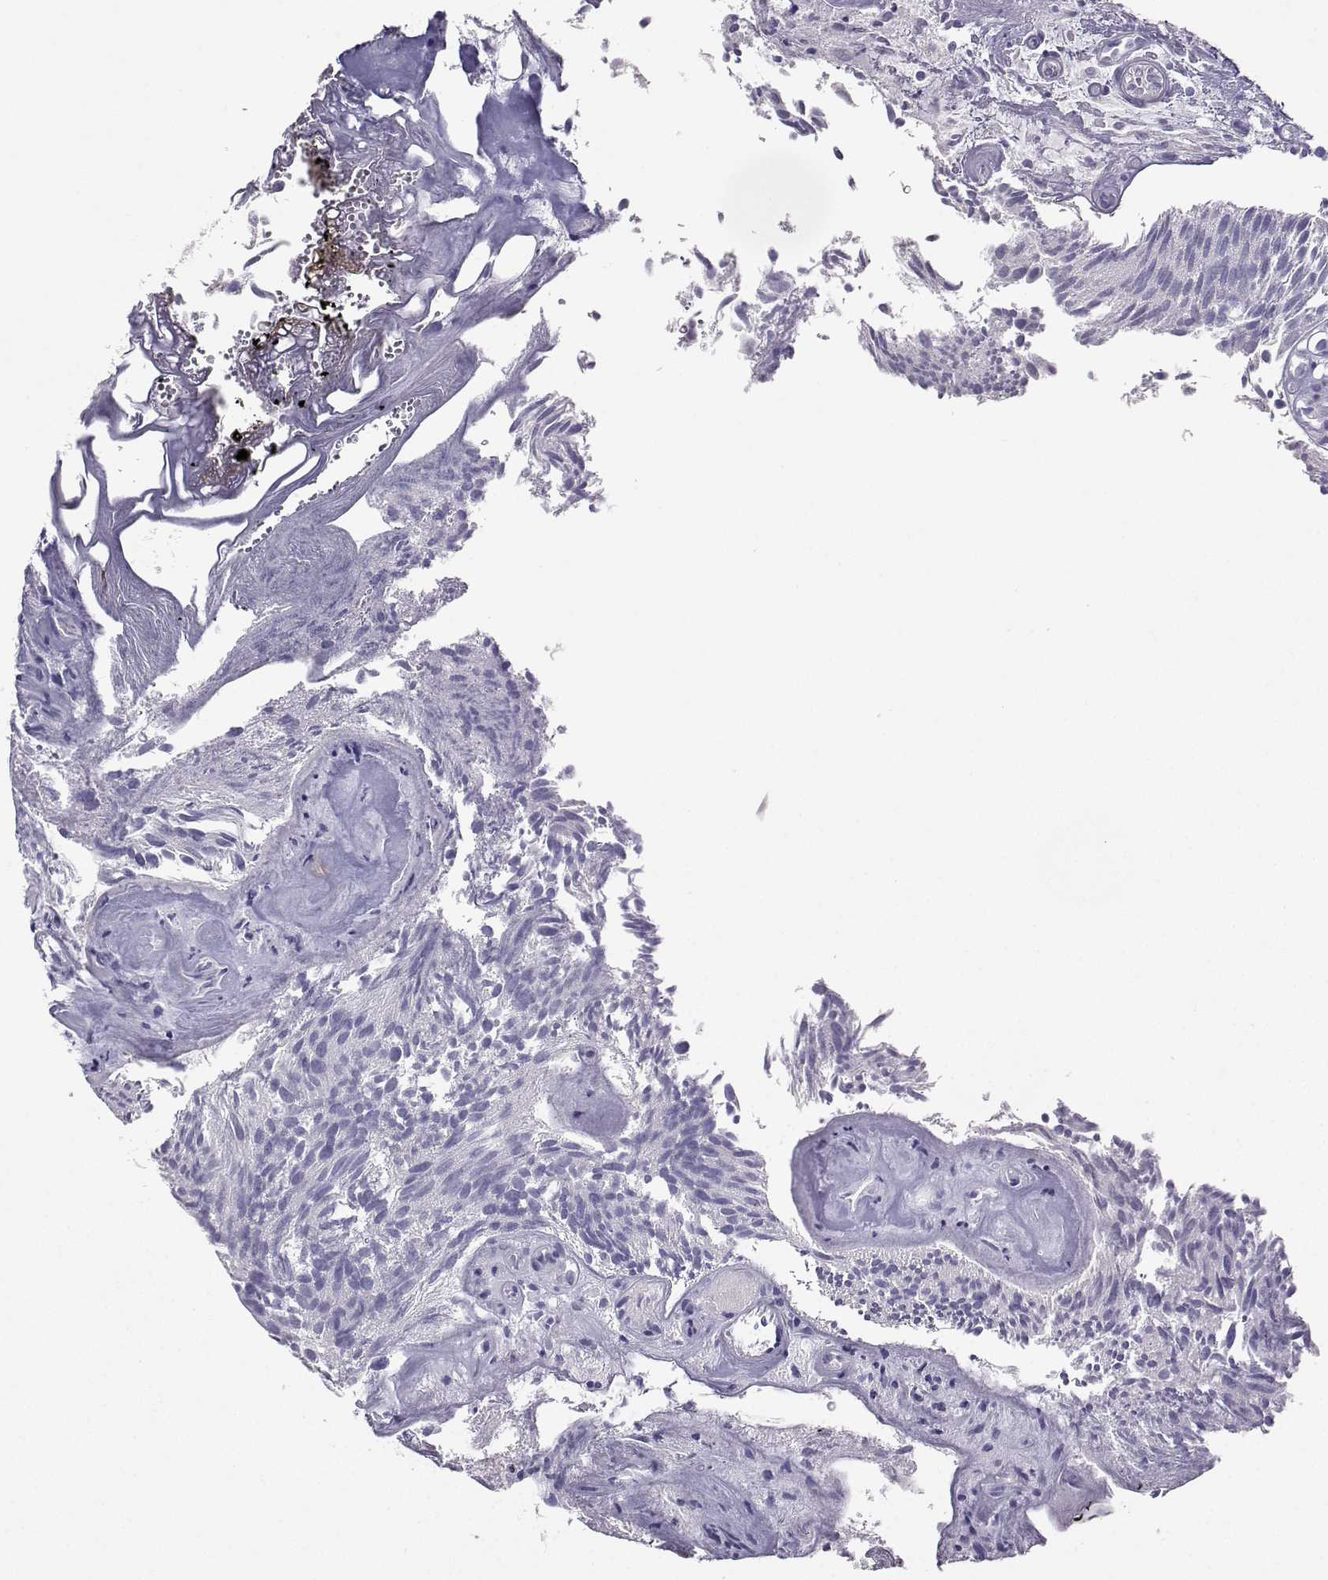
{"staining": {"intensity": "negative", "quantity": "none", "location": "none"}, "tissue": "urothelial cancer", "cell_type": "Tumor cells", "image_type": "cancer", "snomed": [{"axis": "morphology", "description": "Urothelial carcinoma, Low grade"}, {"axis": "topography", "description": "Urinary bladder"}], "caption": "Tumor cells are negative for brown protein staining in urothelial carcinoma (low-grade).", "gene": "TBR1", "patient": {"sex": "female", "age": 87}}